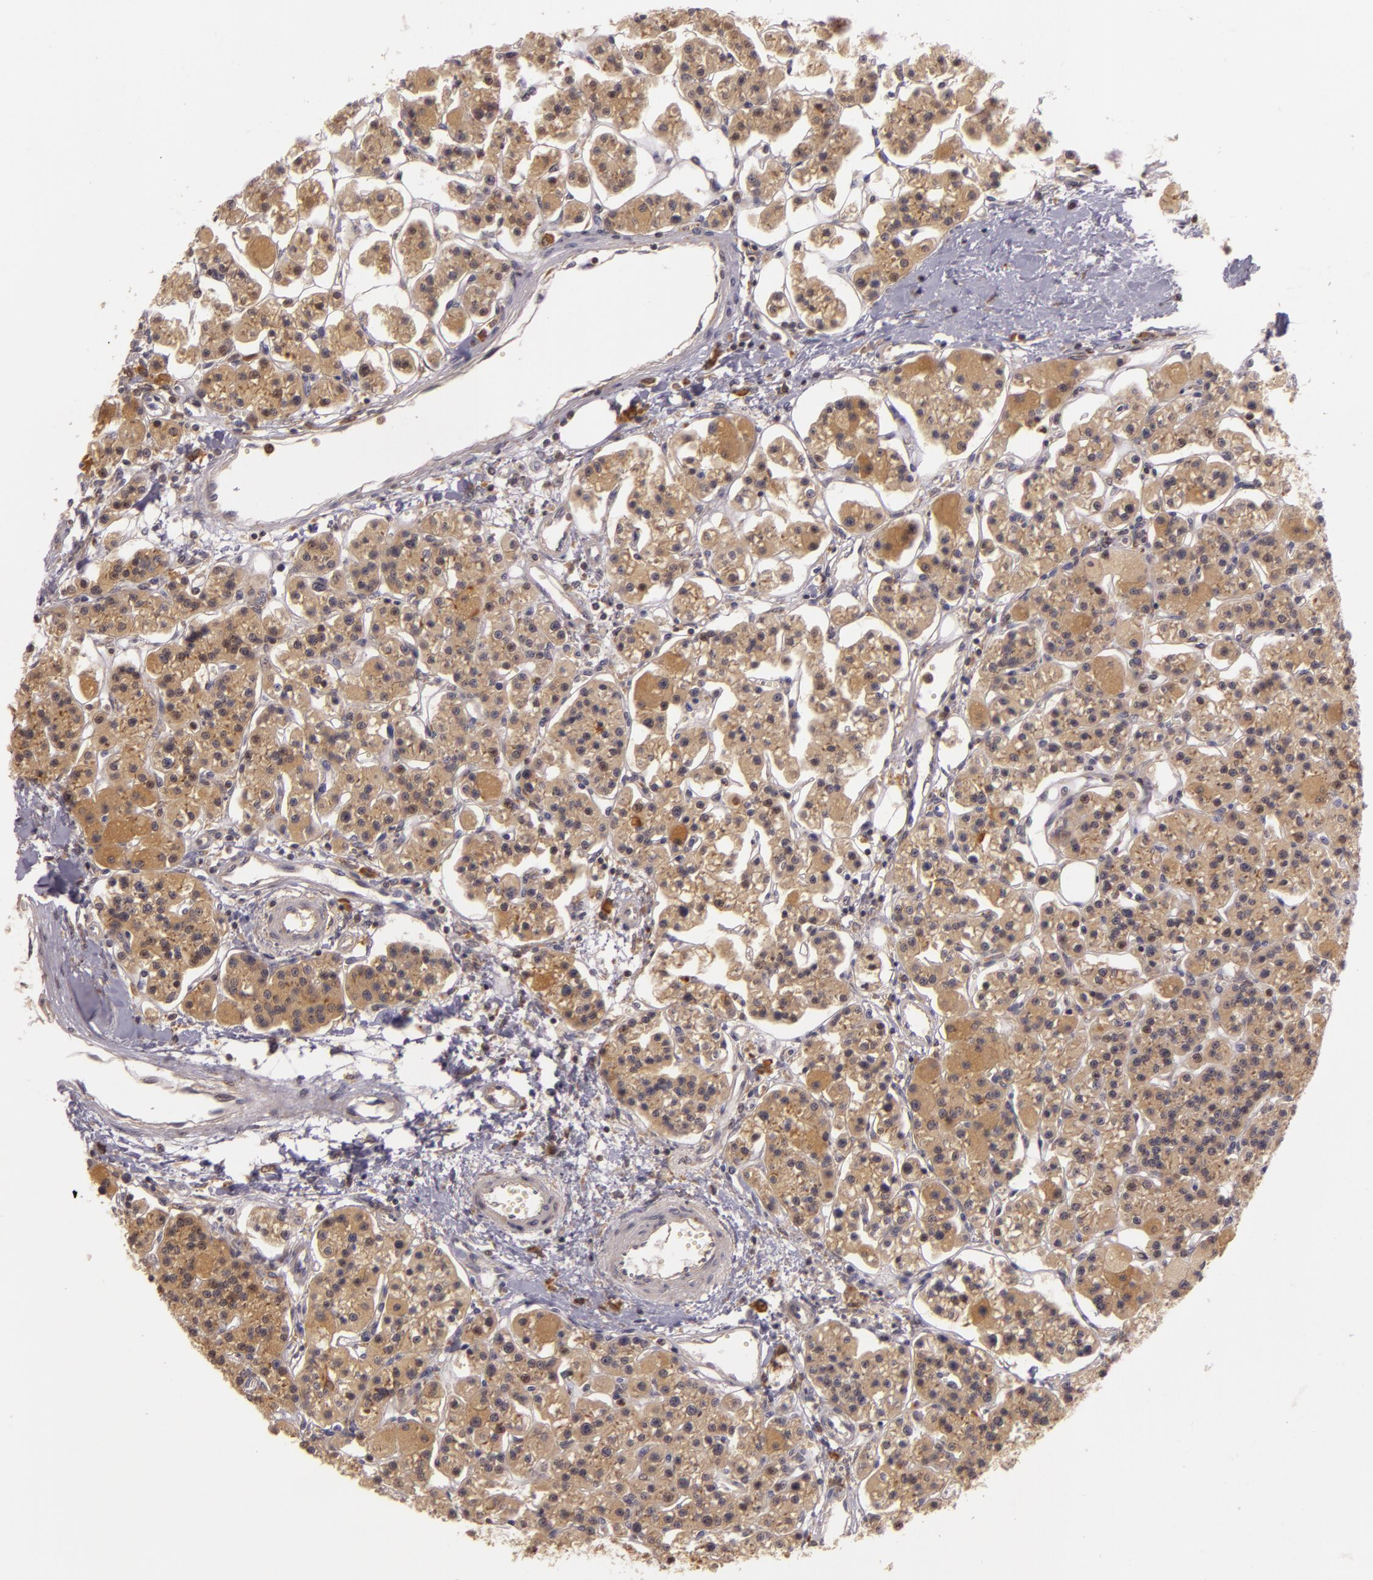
{"staining": {"intensity": "moderate", "quantity": "25%-75%", "location": "cytoplasmic/membranous"}, "tissue": "parathyroid gland", "cell_type": "Glandular cells", "image_type": "normal", "snomed": [{"axis": "morphology", "description": "Normal tissue, NOS"}, {"axis": "topography", "description": "Parathyroid gland"}], "caption": "A high-resolution image shows immunohistochemistry staining of normal parathyroid gland, which reveals moderate cytoplasmic/membranous staining in approximately 25%-75% of glandular cells.", "gene": "PPP1R3F", "patient": {"sex": "female", "age": 58}}